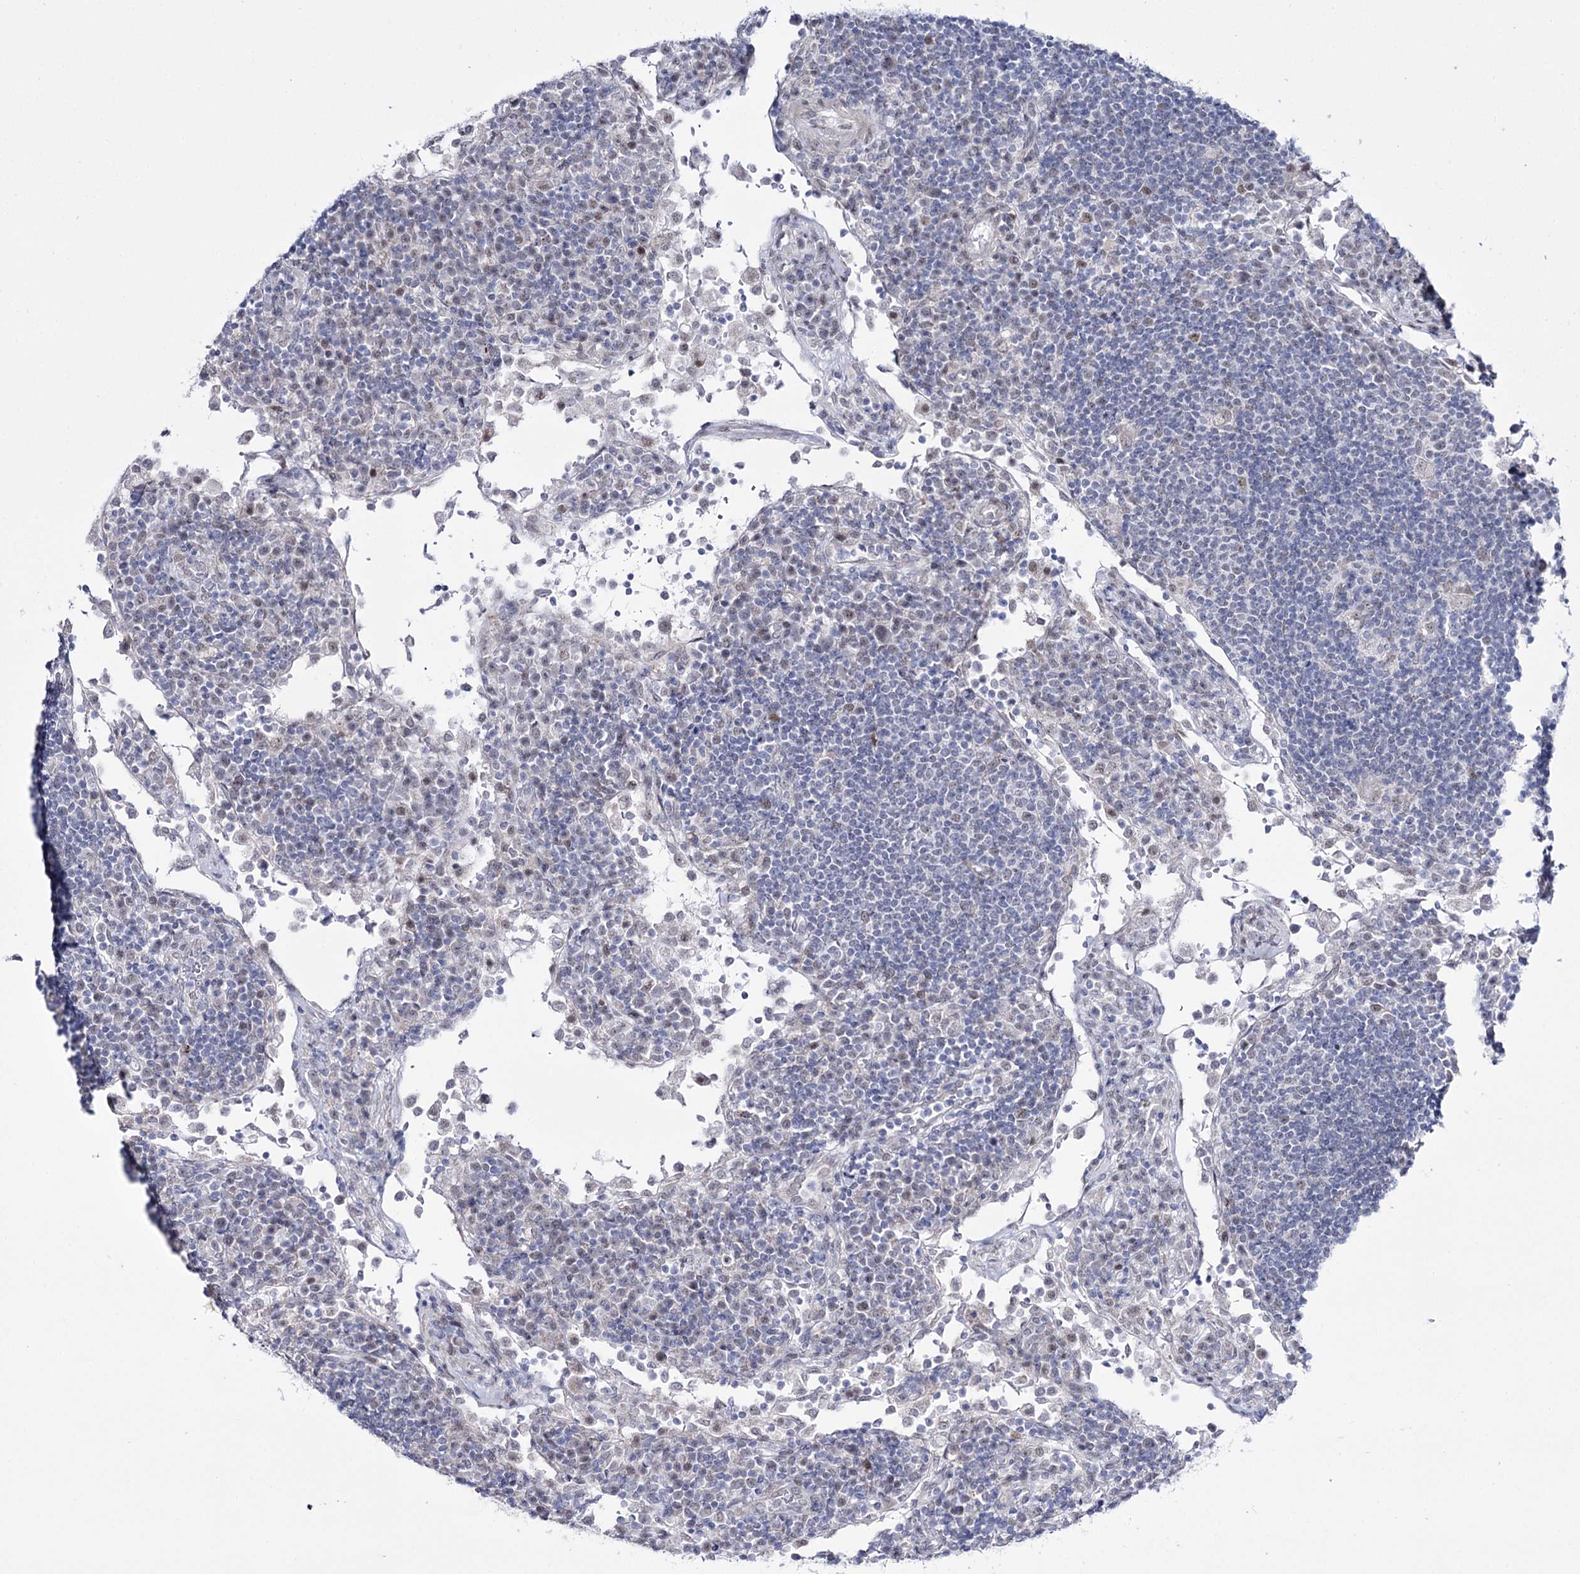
{"staining": {"intensity": "negative", "quantity": "none", "location": "none"}, "tissue": "lymph node", "cell_type": "Germinal center cells", "image_type": "normal", "snomed": [{"axis": "morphology", "description": "Normal tissue, NOS"}, {"axis": "topography", "description": "Lymph node"}], "caption": "IHC histopathology image of benign human lymph node stained for a protein (brown), which reveals no positivity in germinal center cells.", "gene": "RBM15B", "patient": {"sex": "female", "age": 53}}